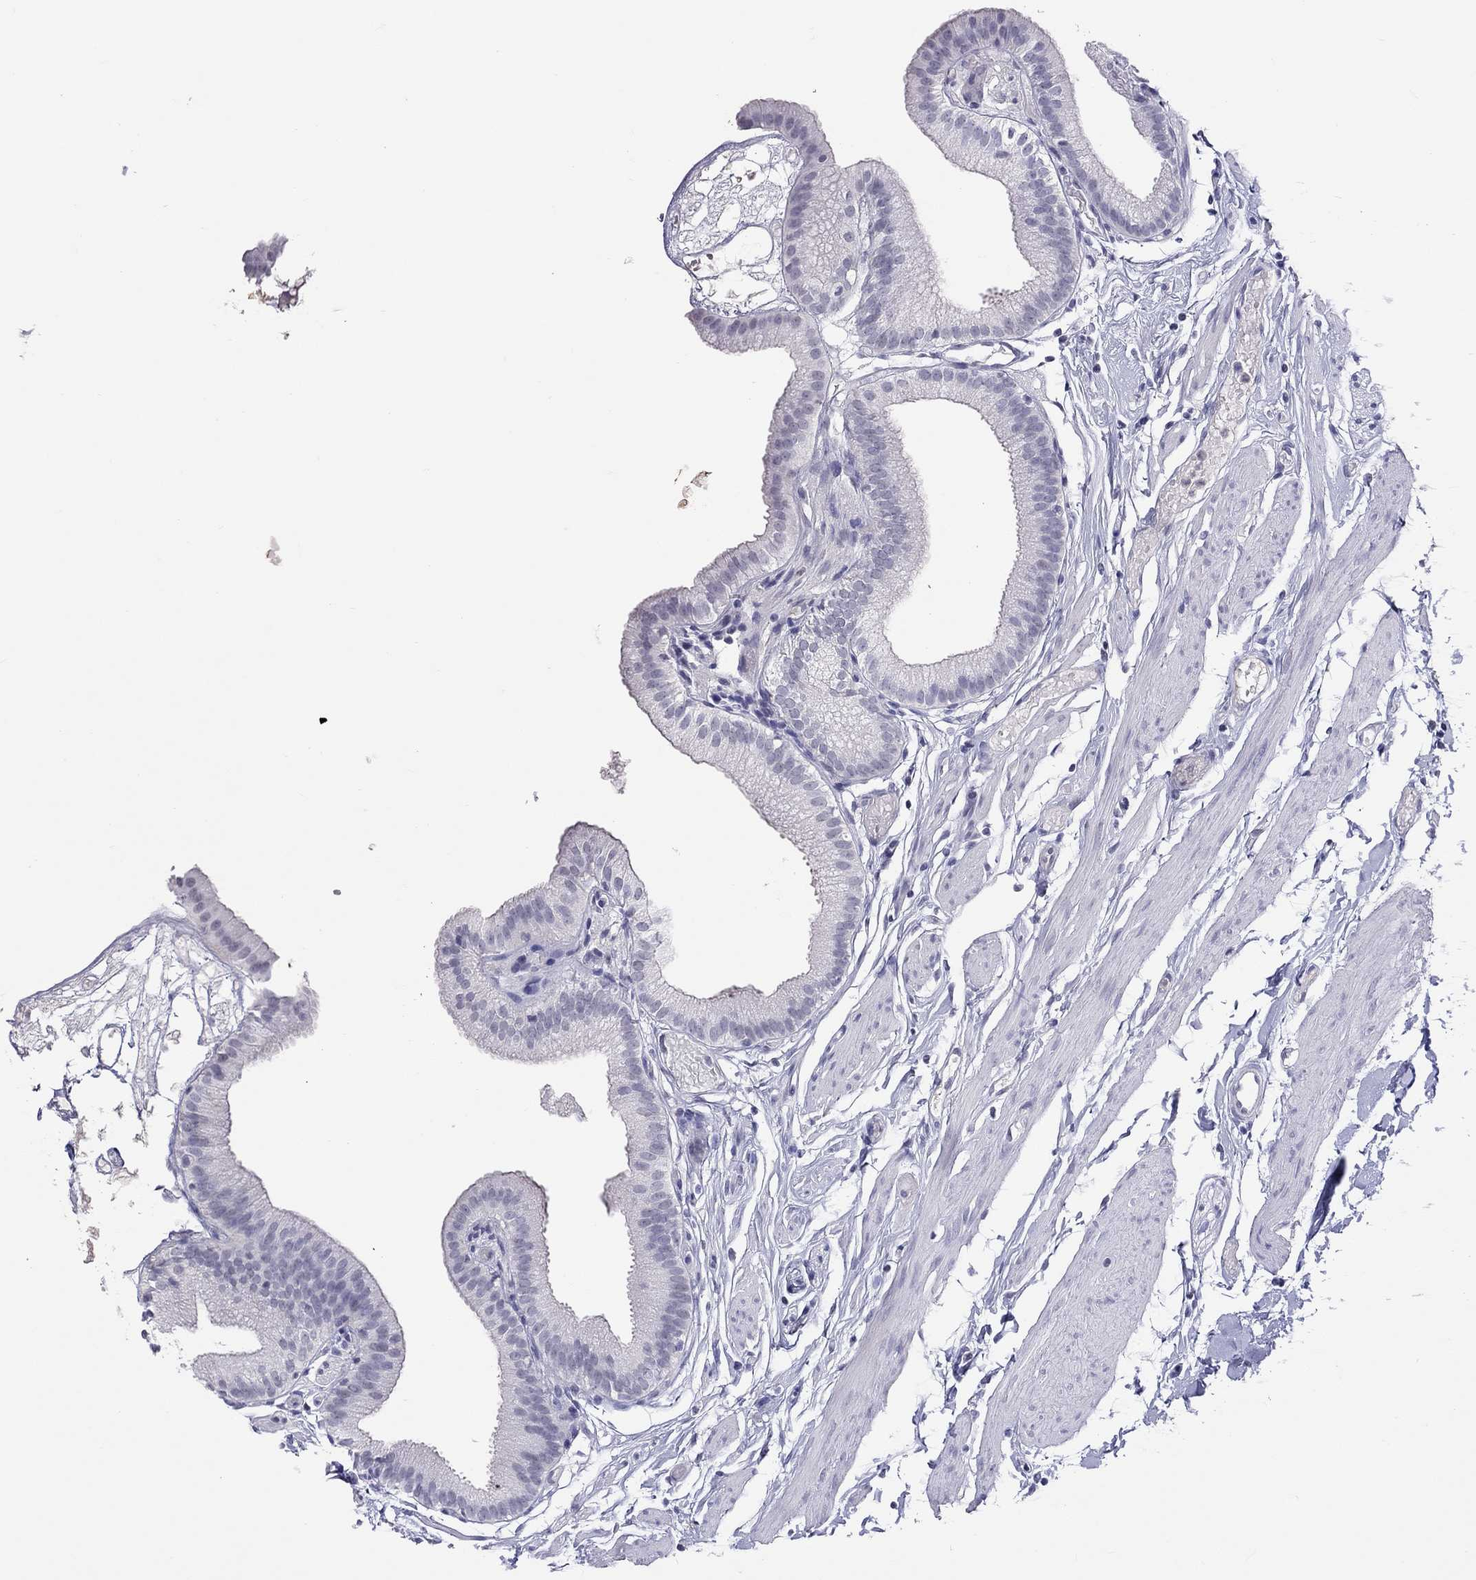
{"staining": {"intensity": "negative", "quantity": "none", "location": "none"}, "tissue": "gallbladder", "cell_type": "Glandular cells", "image_type": "normal", "snomed": [{"axis": "morphology", "description": "Normal tissue, NOS"}, {"axis": "topography", "description": "Gallbladder"}], "caption": "The photomicrograph displays no significant staining in glandular cells of gallbladder.", "gene": "JHY", "patient": {"sex": "female", "age": 45}}